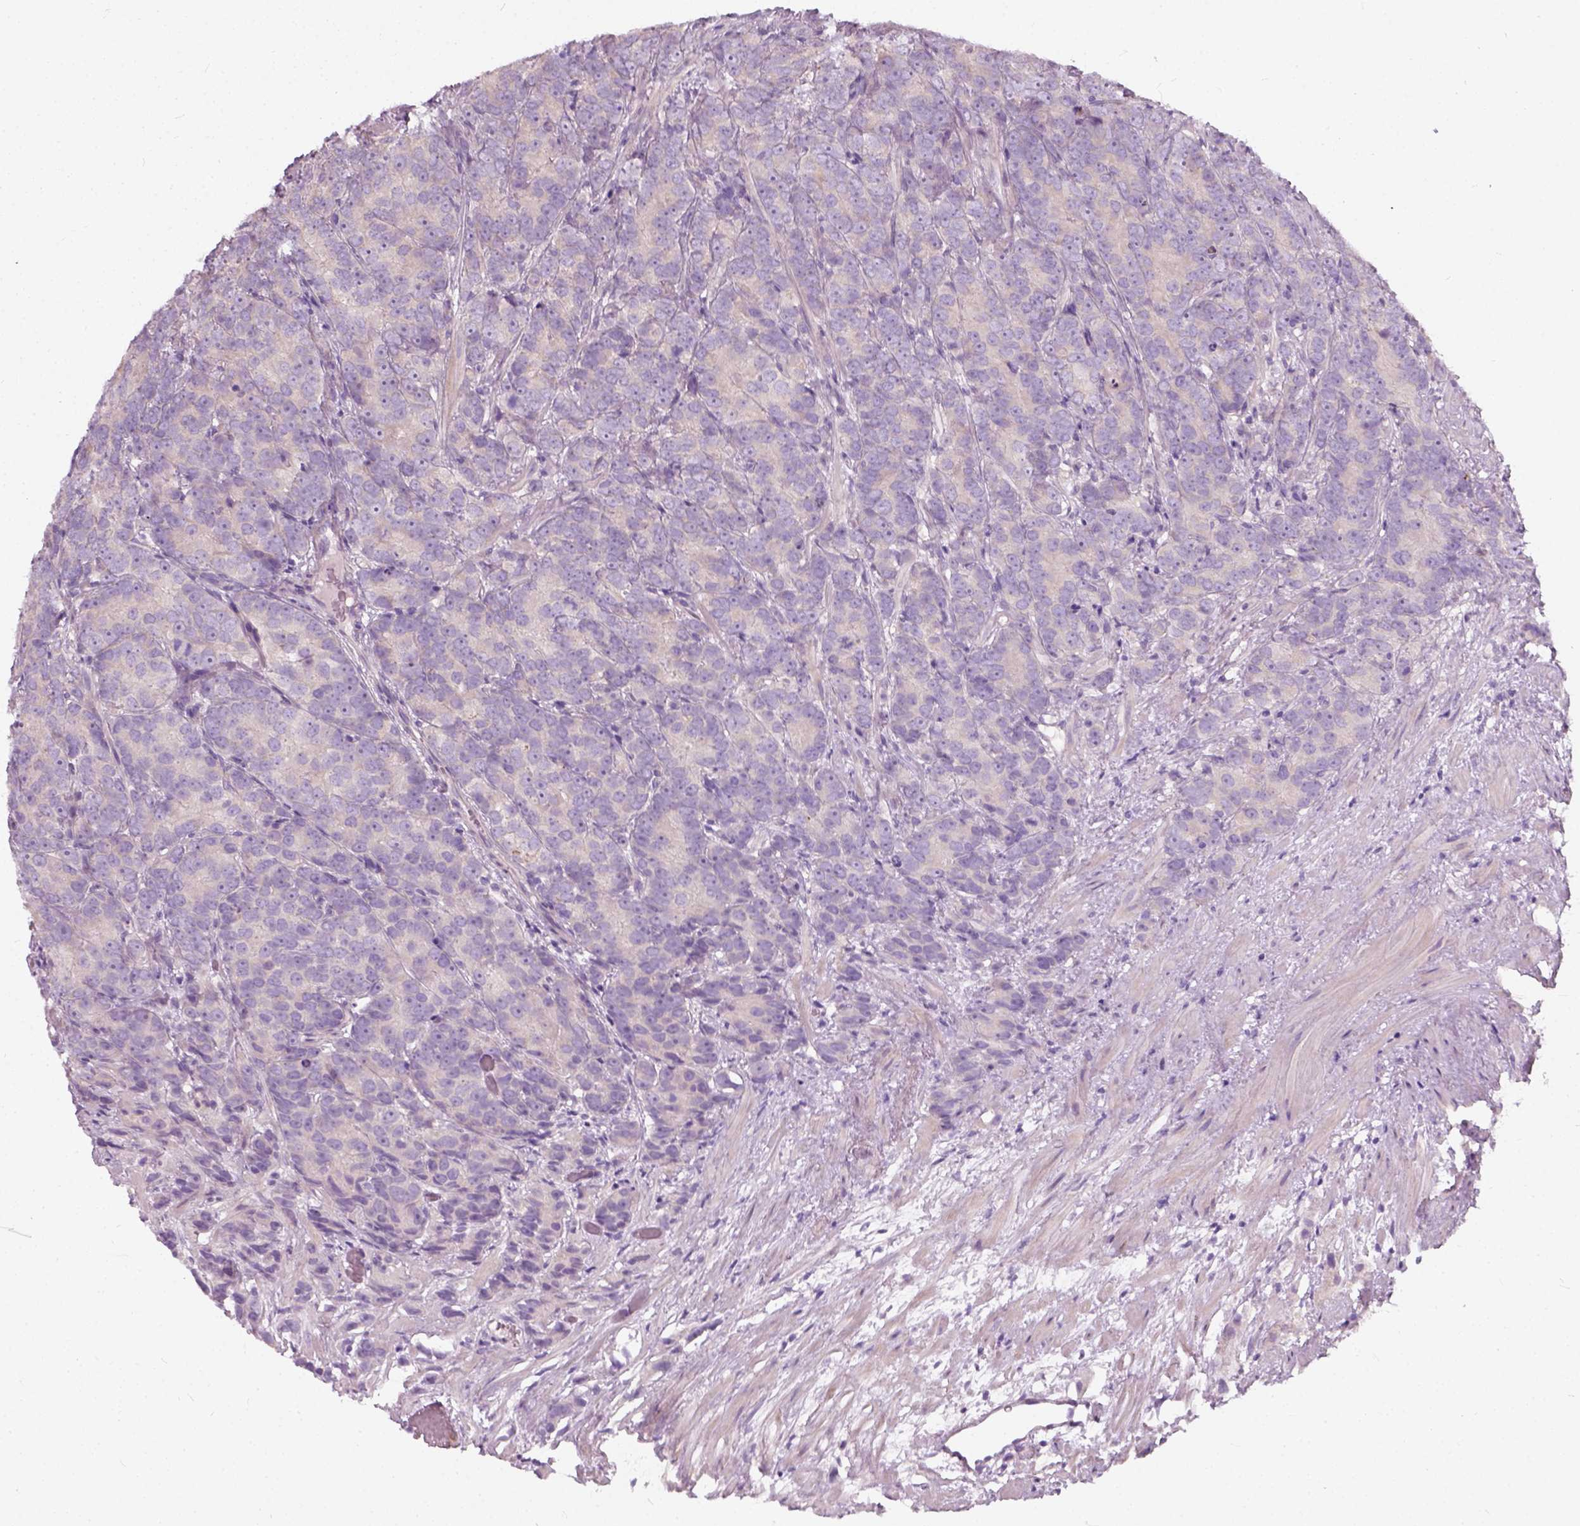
{"staining": {"intensity": "negative", "quantity": "none", "location": "none"}, "tissue": "prostate cancer", "cell_type": "Tumor cells", "image_type": "cancer", "snomed": [{"axis": "morphology", "description": "Adenocarcinoma, High grade"}, {"axis": "topography", "description": "Prostate"}], "caption": "This is an immunohistochemistry (IHC) histopathology image of human prostate cancer. There is no expression in tumor cells.", "gene": "TRIM72", "patient": {"sex": "male", "age": 90}}